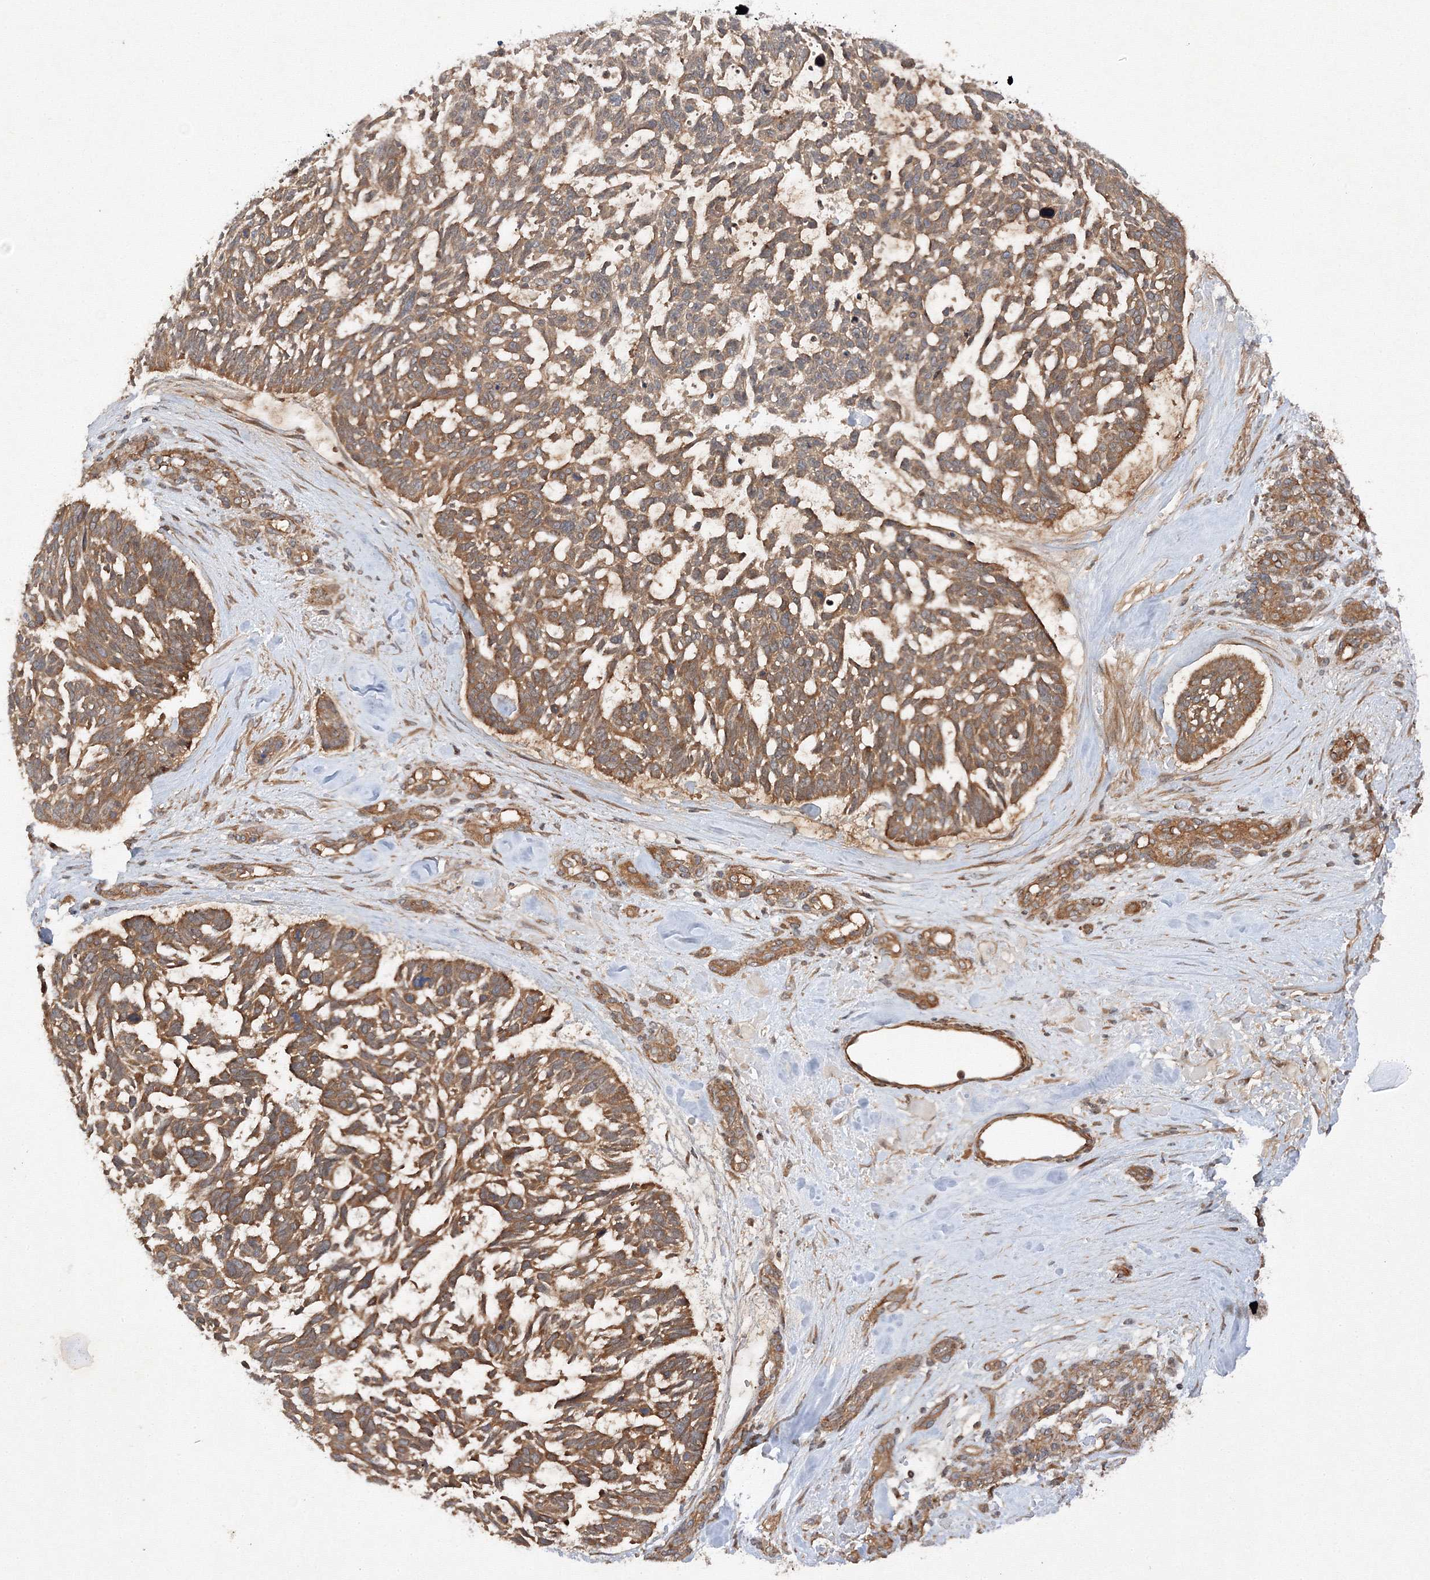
{"staining": {"intensity": "moderate", "quantity": ">75%", "location": "cytoplasmic/membranous"}, "tissue": "skin cancer", "cell_type": "Tumor cells", "image_type": "cancer", "snomed": [{"axis": "morphology", "description": "Basal cell carcinoma"}, {"axis": "topography", "description": "Skin"}], "caption": "An image showing moderate cytoplasmic/membranous staining in approximately >75% of tumor cells in skin basal cell carcinoma, as visualized by brown immunohistochemical staining.", "gene": "DCTD", "patient": {"sex": "male", "age": 88}}